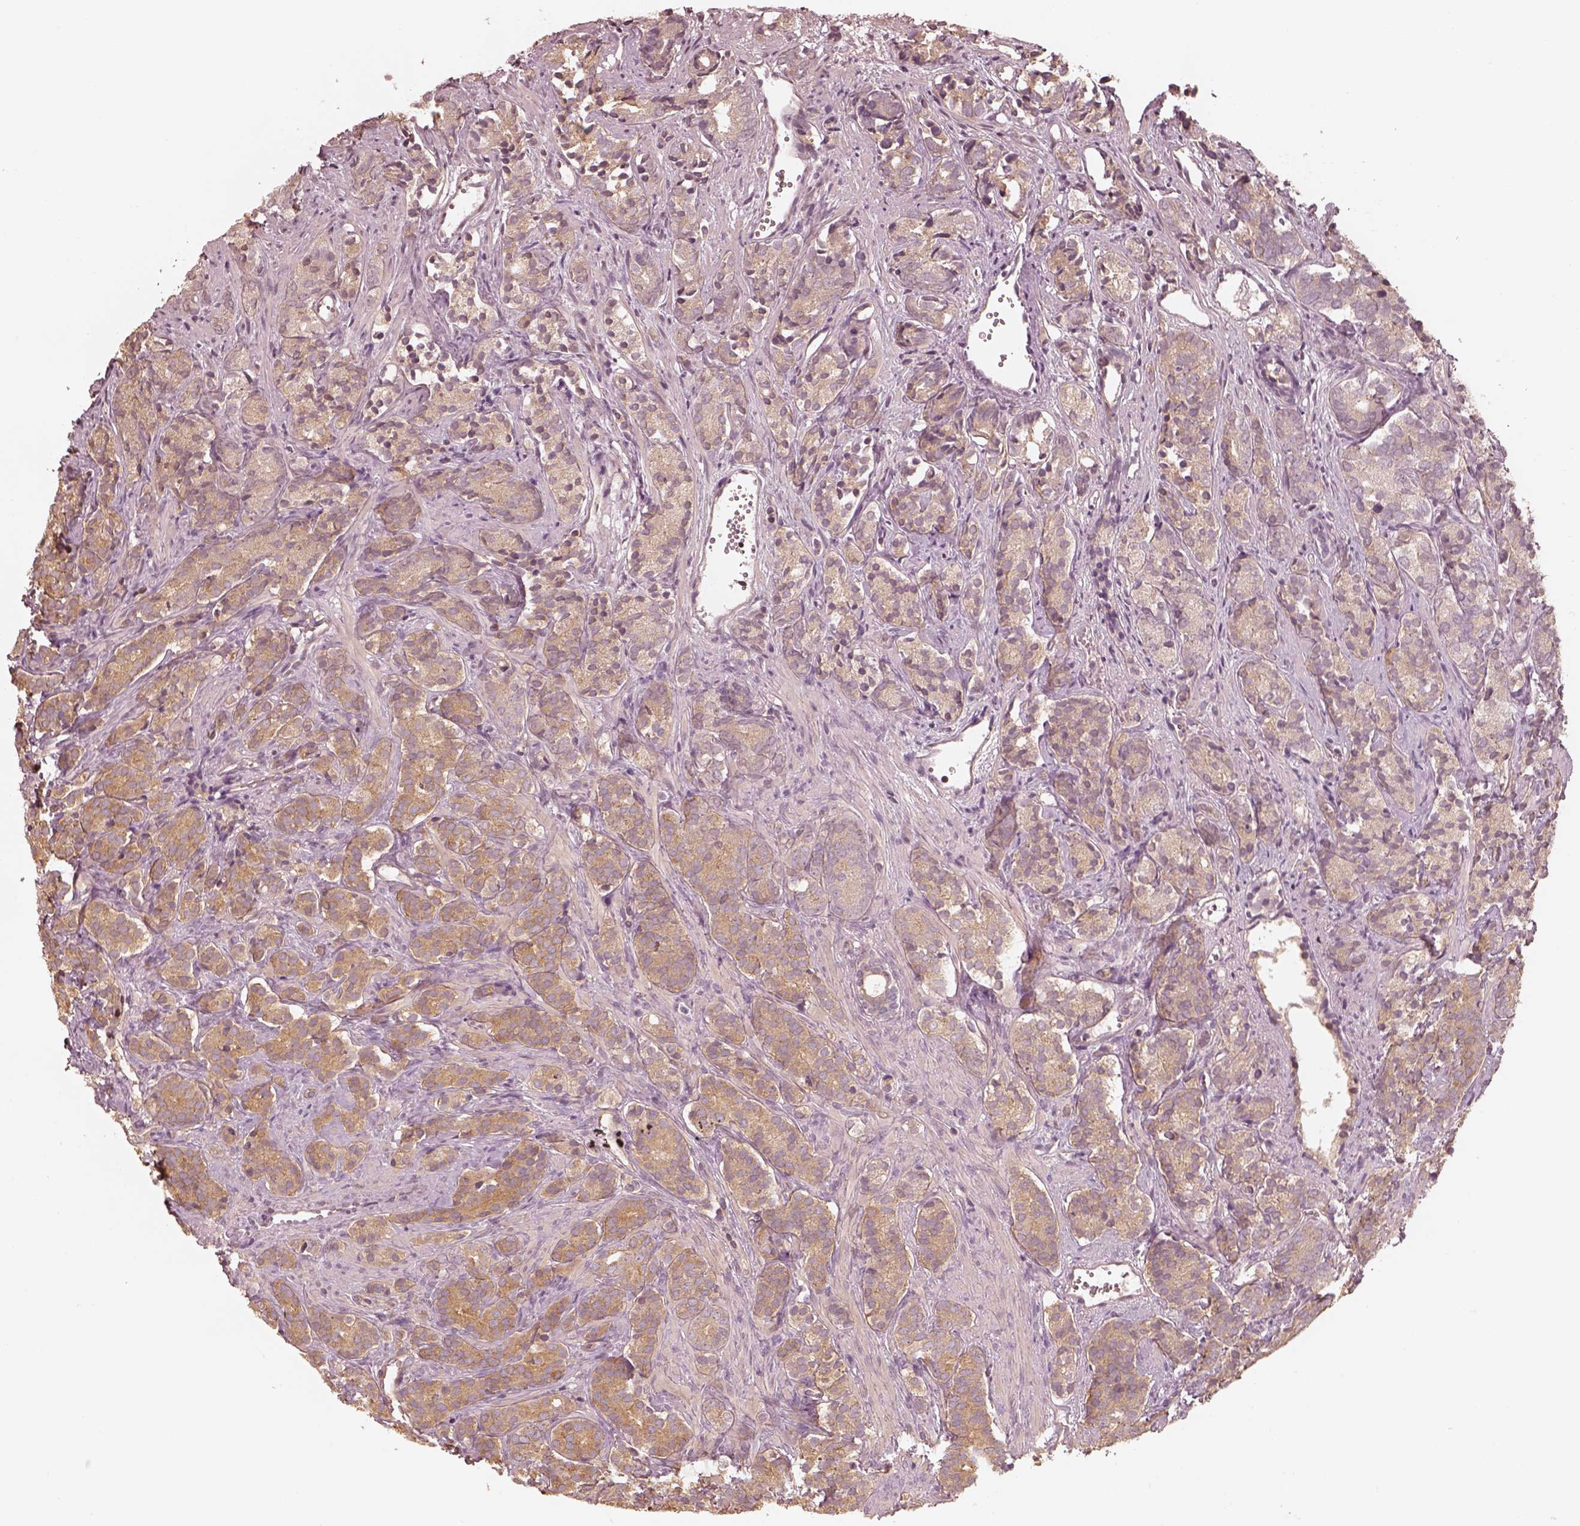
{"staining": {"intensity": "weak", "quantity": ">75%", "location": "cytoplasmic/membranous"}, "tissue": "prostate cancer", "cell_type": "Tumor cells", "image_type": "cancer", "snomed": [{"axis": "morphology", "description": "Adenocarcinoma, High grade"}, {"axis": "topography", "description": "Prostate"}], "caption": "Immunohistochemical staining of adenocarcinoma (high-grade) (prostate) exhibits low levels of weak cytoplasmic/membranous expression in about >75% of tumor cells. (DAB = brown stain, brightfield microscopy at high magnification).", "gene": "KIF5C", "patient": {"sex": "male", "age": 84}}